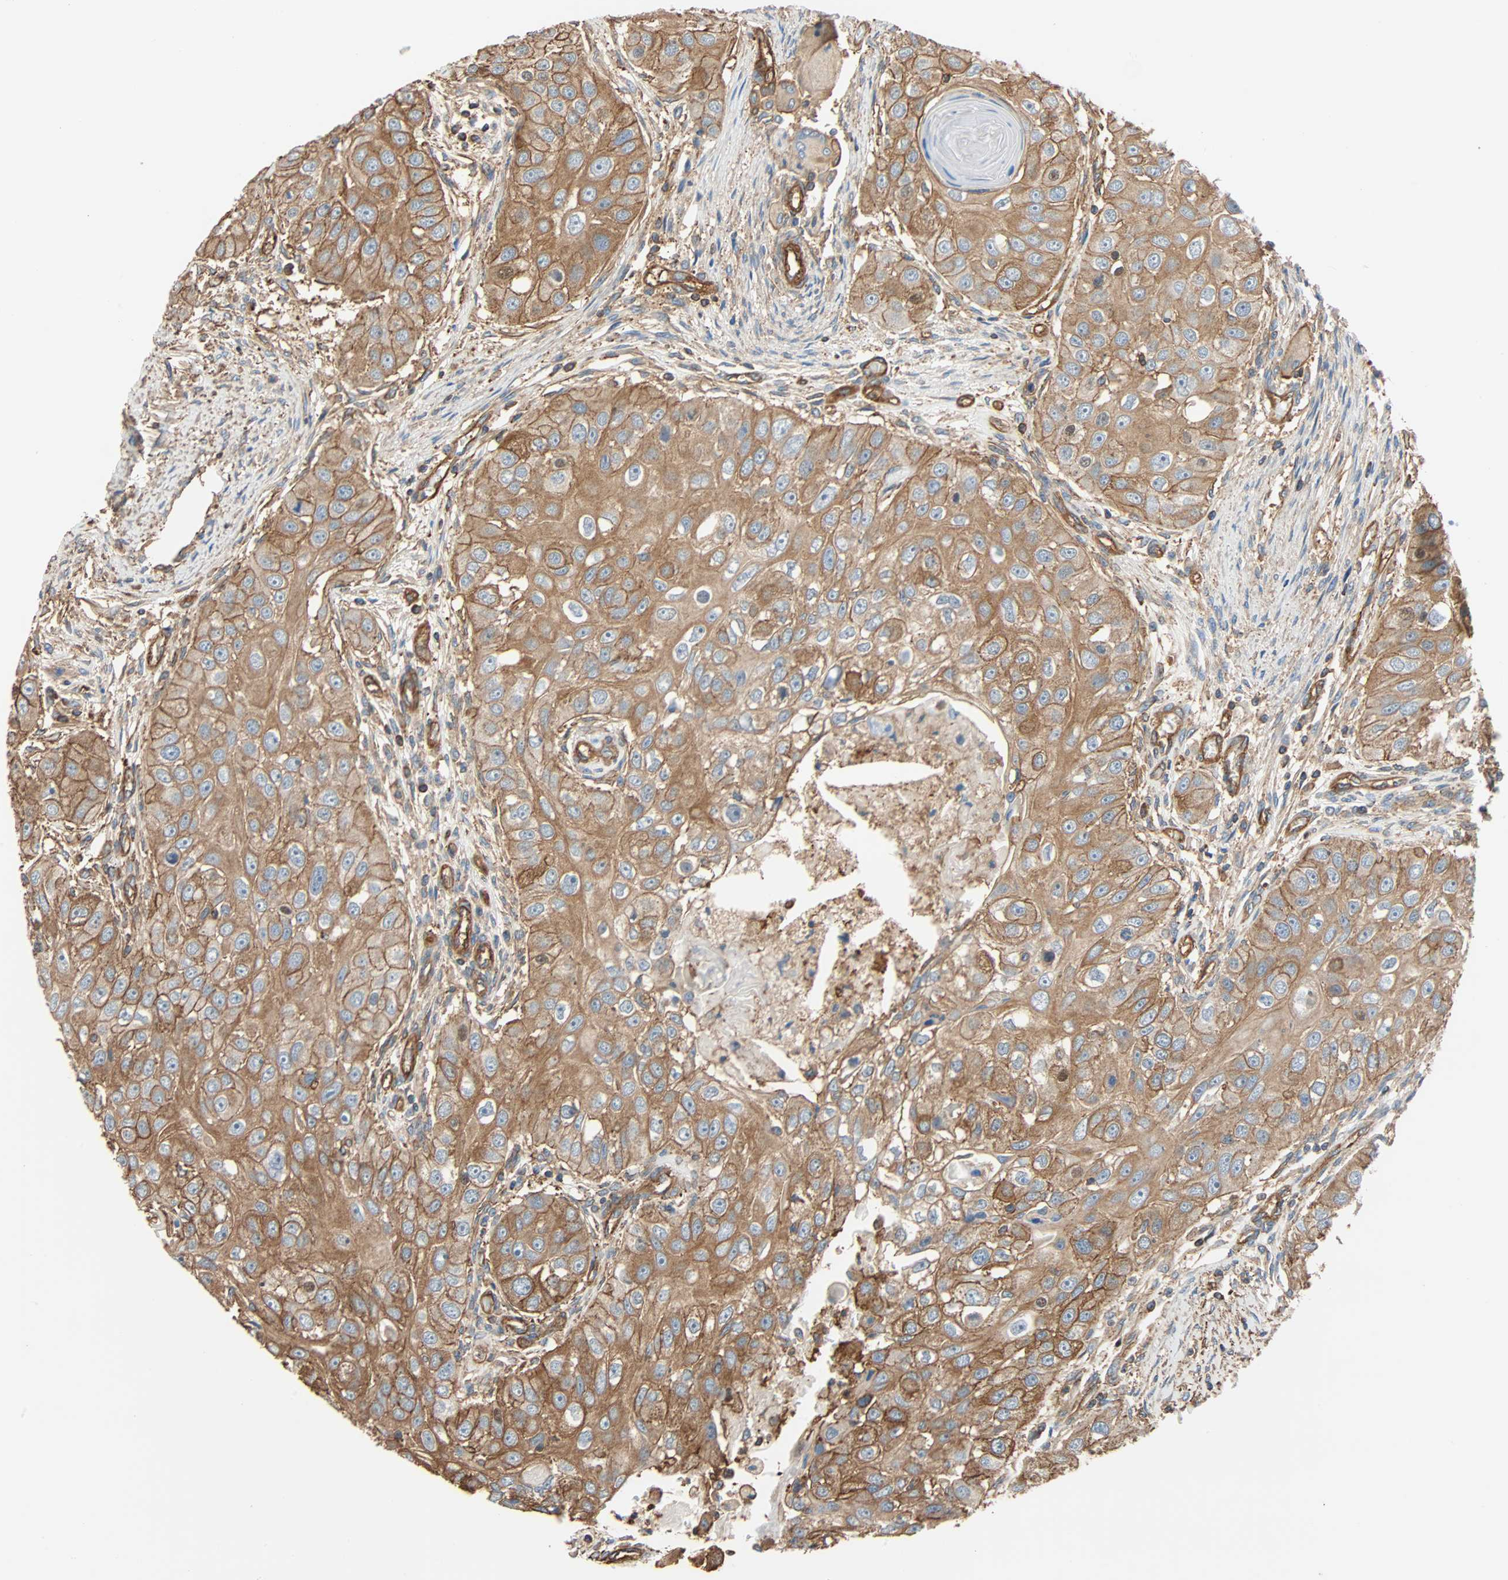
{"staining": {"intensity": "moderate", "quantity": ">75%", "location": "cytoplasmic/membranous"}, "tissue": "head and neck cancer", "cell_type": "Tumor cells", "image_type": "cancer", "snomed": [{"axis": "morphology", "description": "Normal tissue, NOS"}, {"axis": "morphology", "description": "Squamous cell carcinoma, NOS"}, {"axis": "topography", "description": "Skeletal muscle"}, {"axis": "topography", "description": "Head-Neck"}], "caption": "Human head and neck squamous cell carcinoma stained with a protein marker displays moderate staining in tumor cells.", "gene": "GALNT10", "patient": {"sex": "male", "age": 51}}